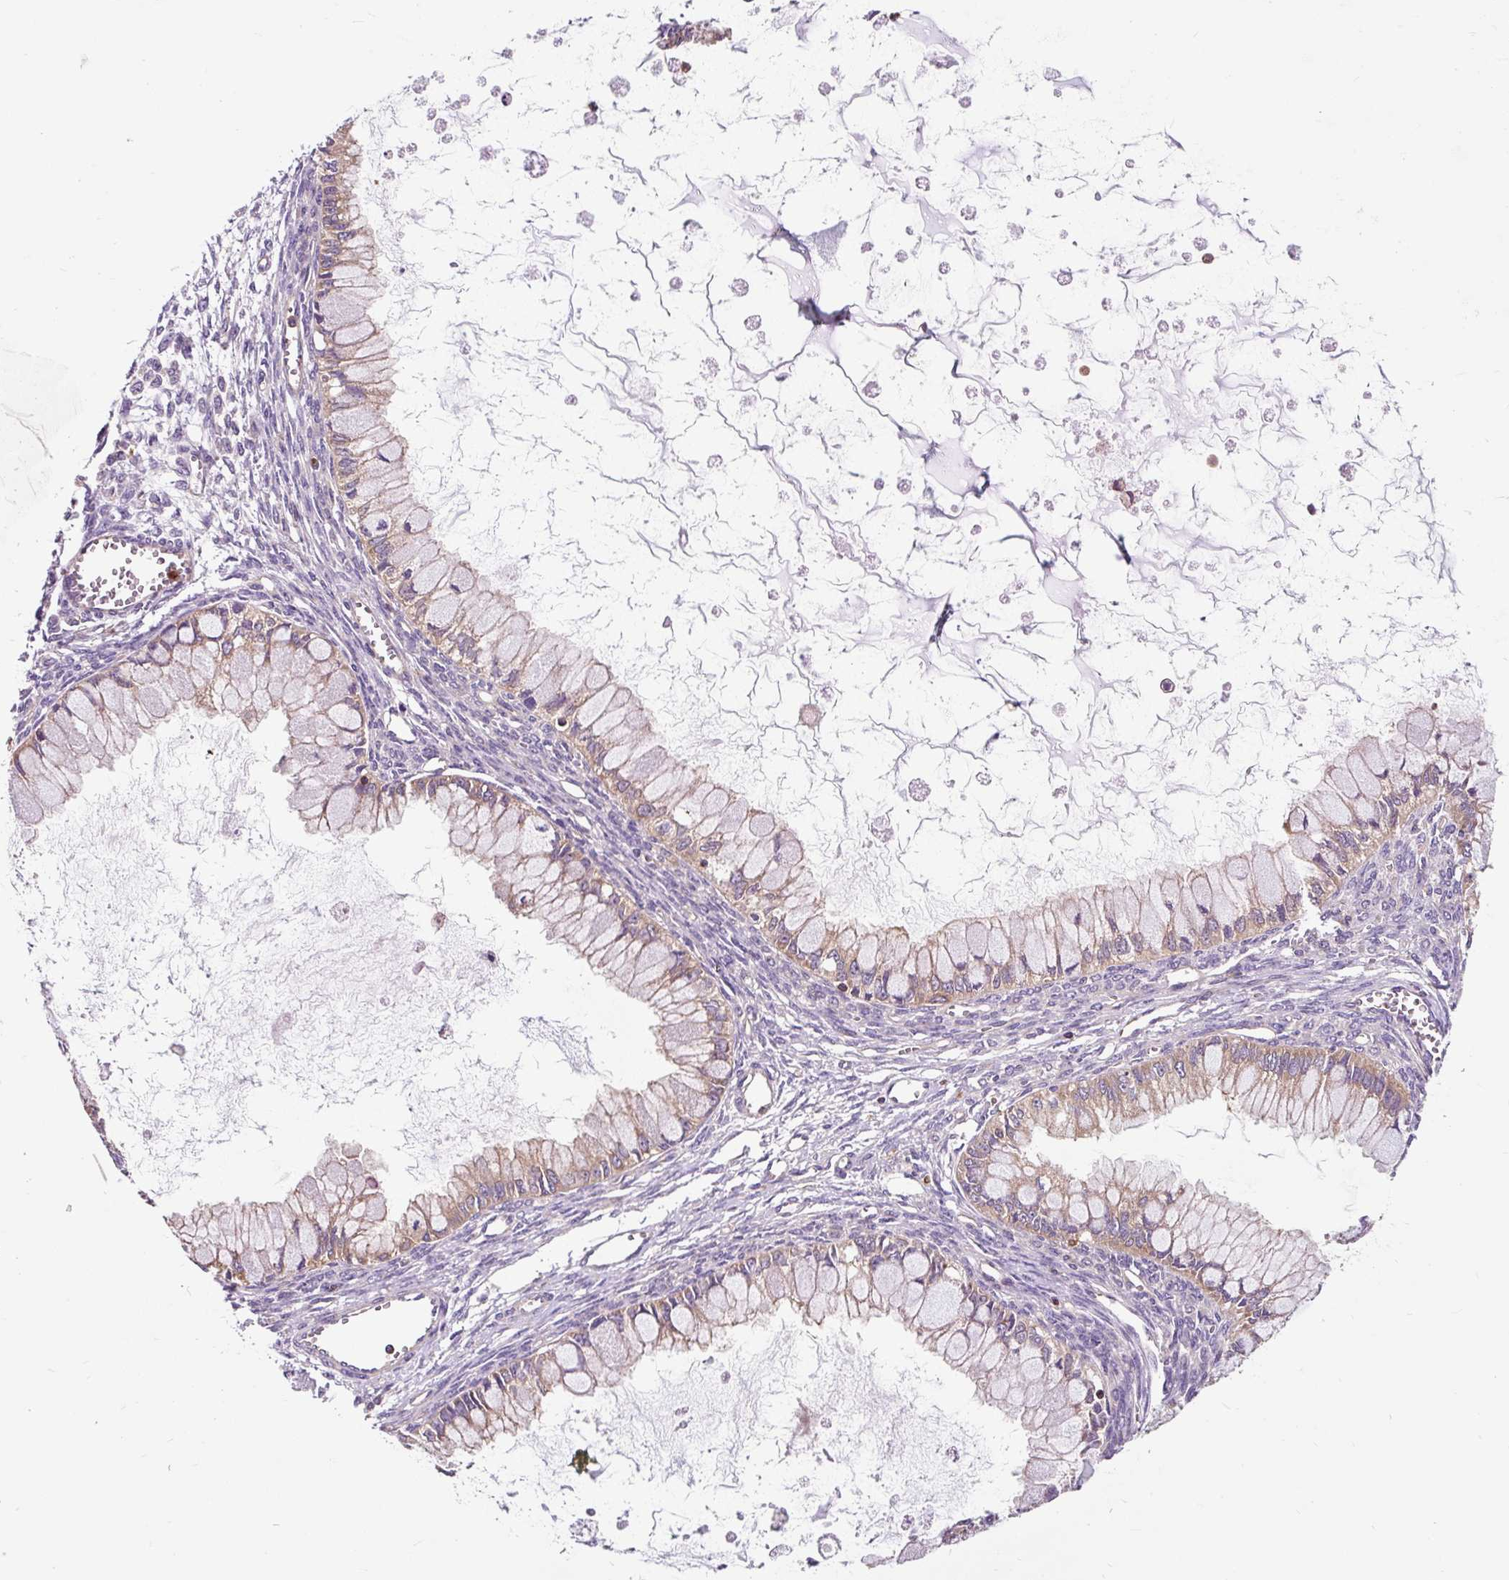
{"staining": {"intensity": "weak", "quantity": ">75%", "location": "cytoplasmic/membranous"}, "tissue": "ovarian cancer", "cell_type": "Tumor cells", "image_type": "cancer", "snomed": [{"axis": "morphology", "description": "Cystadenocarcinoma, mucinous, NOS"}, {"axis": "topography", "description": "Ovary"}], "caption": "Immunohistochemistry (IHC) photomicrograph of neoplastic tissue: human ovarian cancer (mucinous cystadenocarcinoma) stained using IHC reveals low levels of weak protein expression localized specifically in the cytoplasmic/membranous of tumor cells, appearing as a cytoplasmic/membranous brown color.", "gene": "CISD3", "patient": {"sex": "female", "age": 34}}